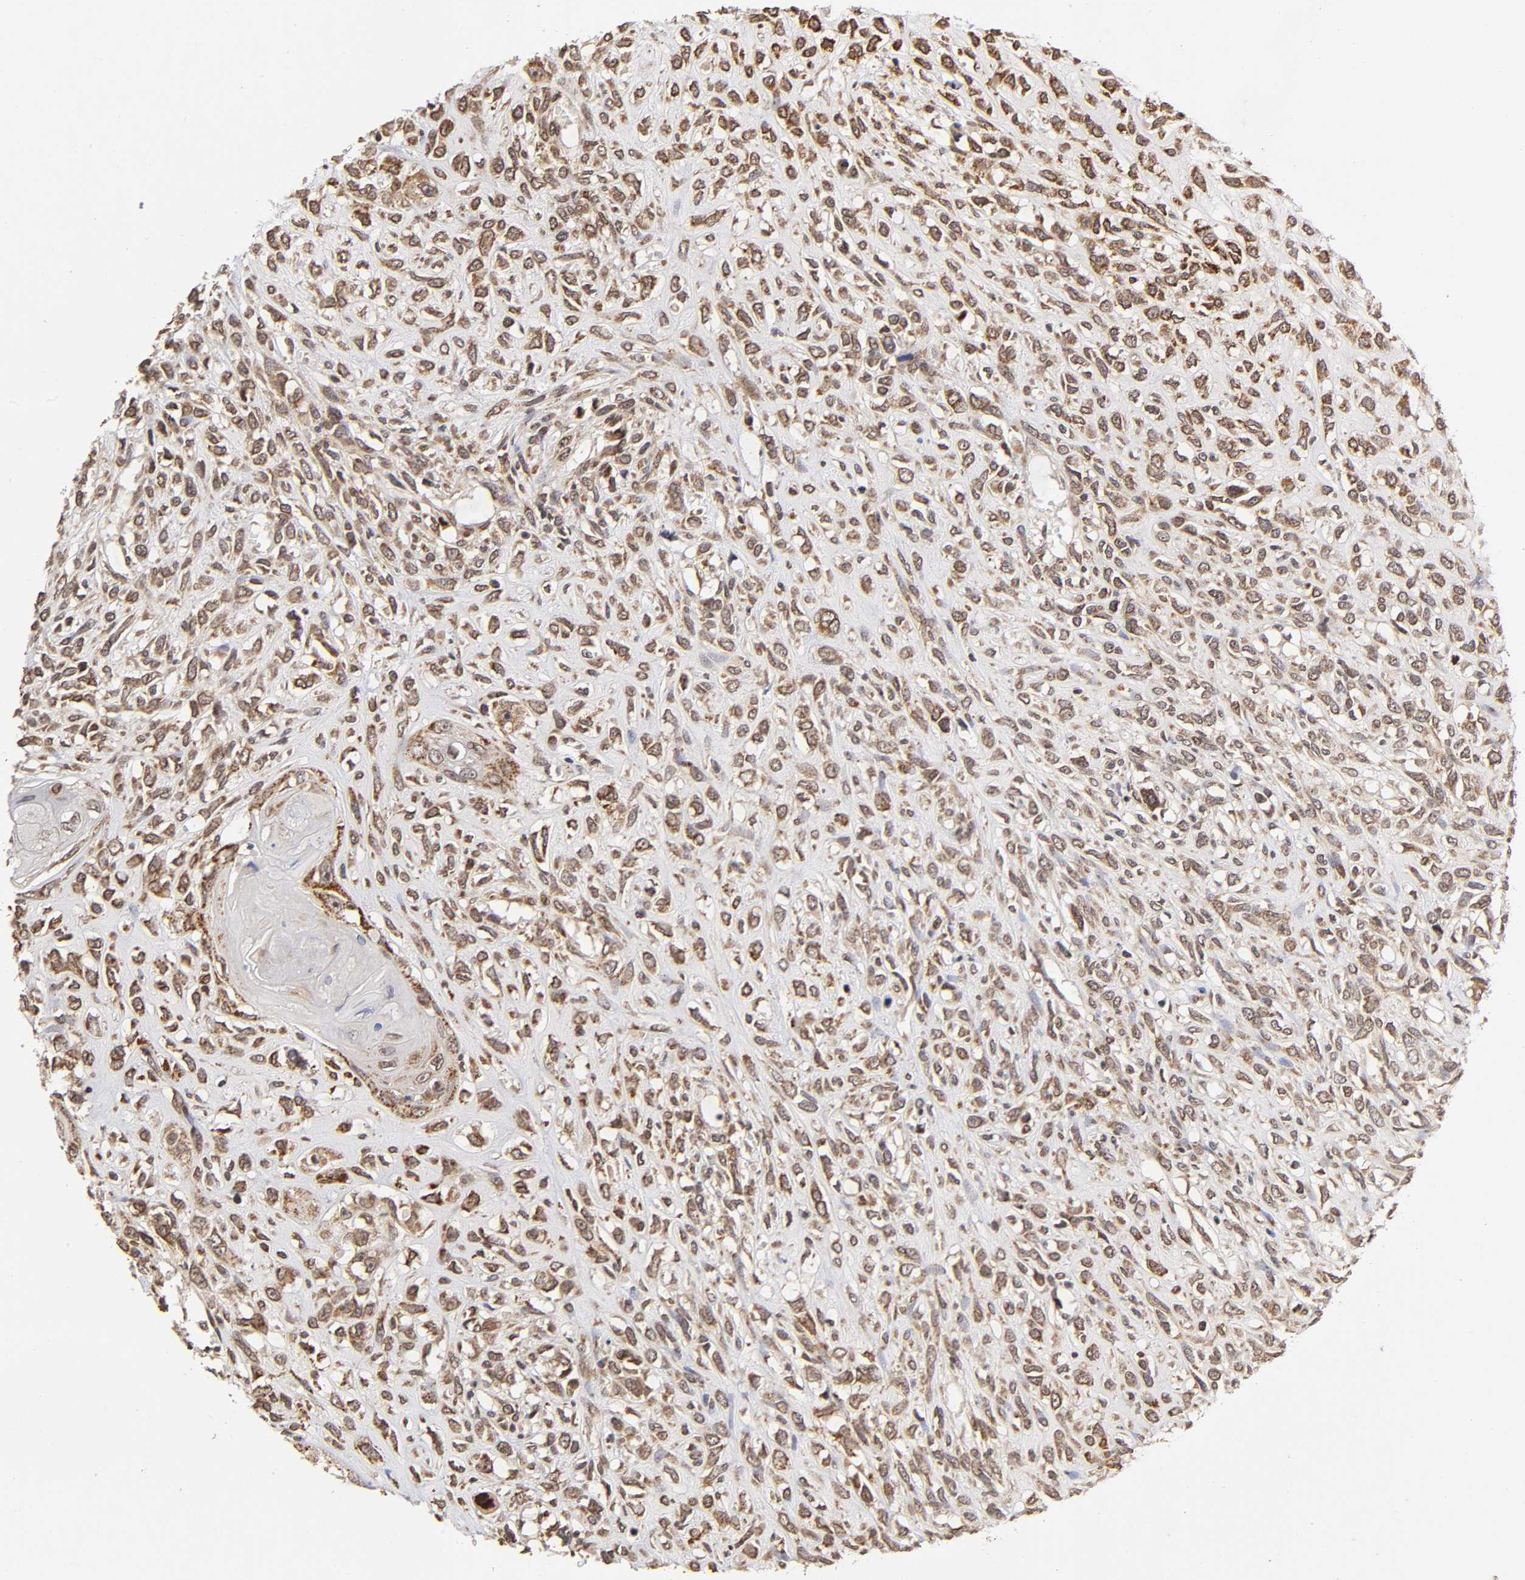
{"staining": {"intensity": "weak", "quantity": ">75%", "location": "cytoplasmic/membranous"}, "tissue": "head and neck cancer", "cell_type": "Tumor cells", "image_type": "cancer", "snomed": [{"axis": "morphology", "description": "Necrosis, NOS"}, {"axis": "morphology", "description": "Neoplasm, malignant, NOS"}, {"axis": "topography", "description": "Salivary gland"}, {"axis": "topography", "description": "Head-Neck"}], "caption": "Immunohistochemistry of neoplasm (malignant) (head and neck) displays low levels of weak cytoplasmic/membranous expression in about >75% of tumor cells.", "gene": "MLLT6", "patient": {"sex": "male", "age": 43}}